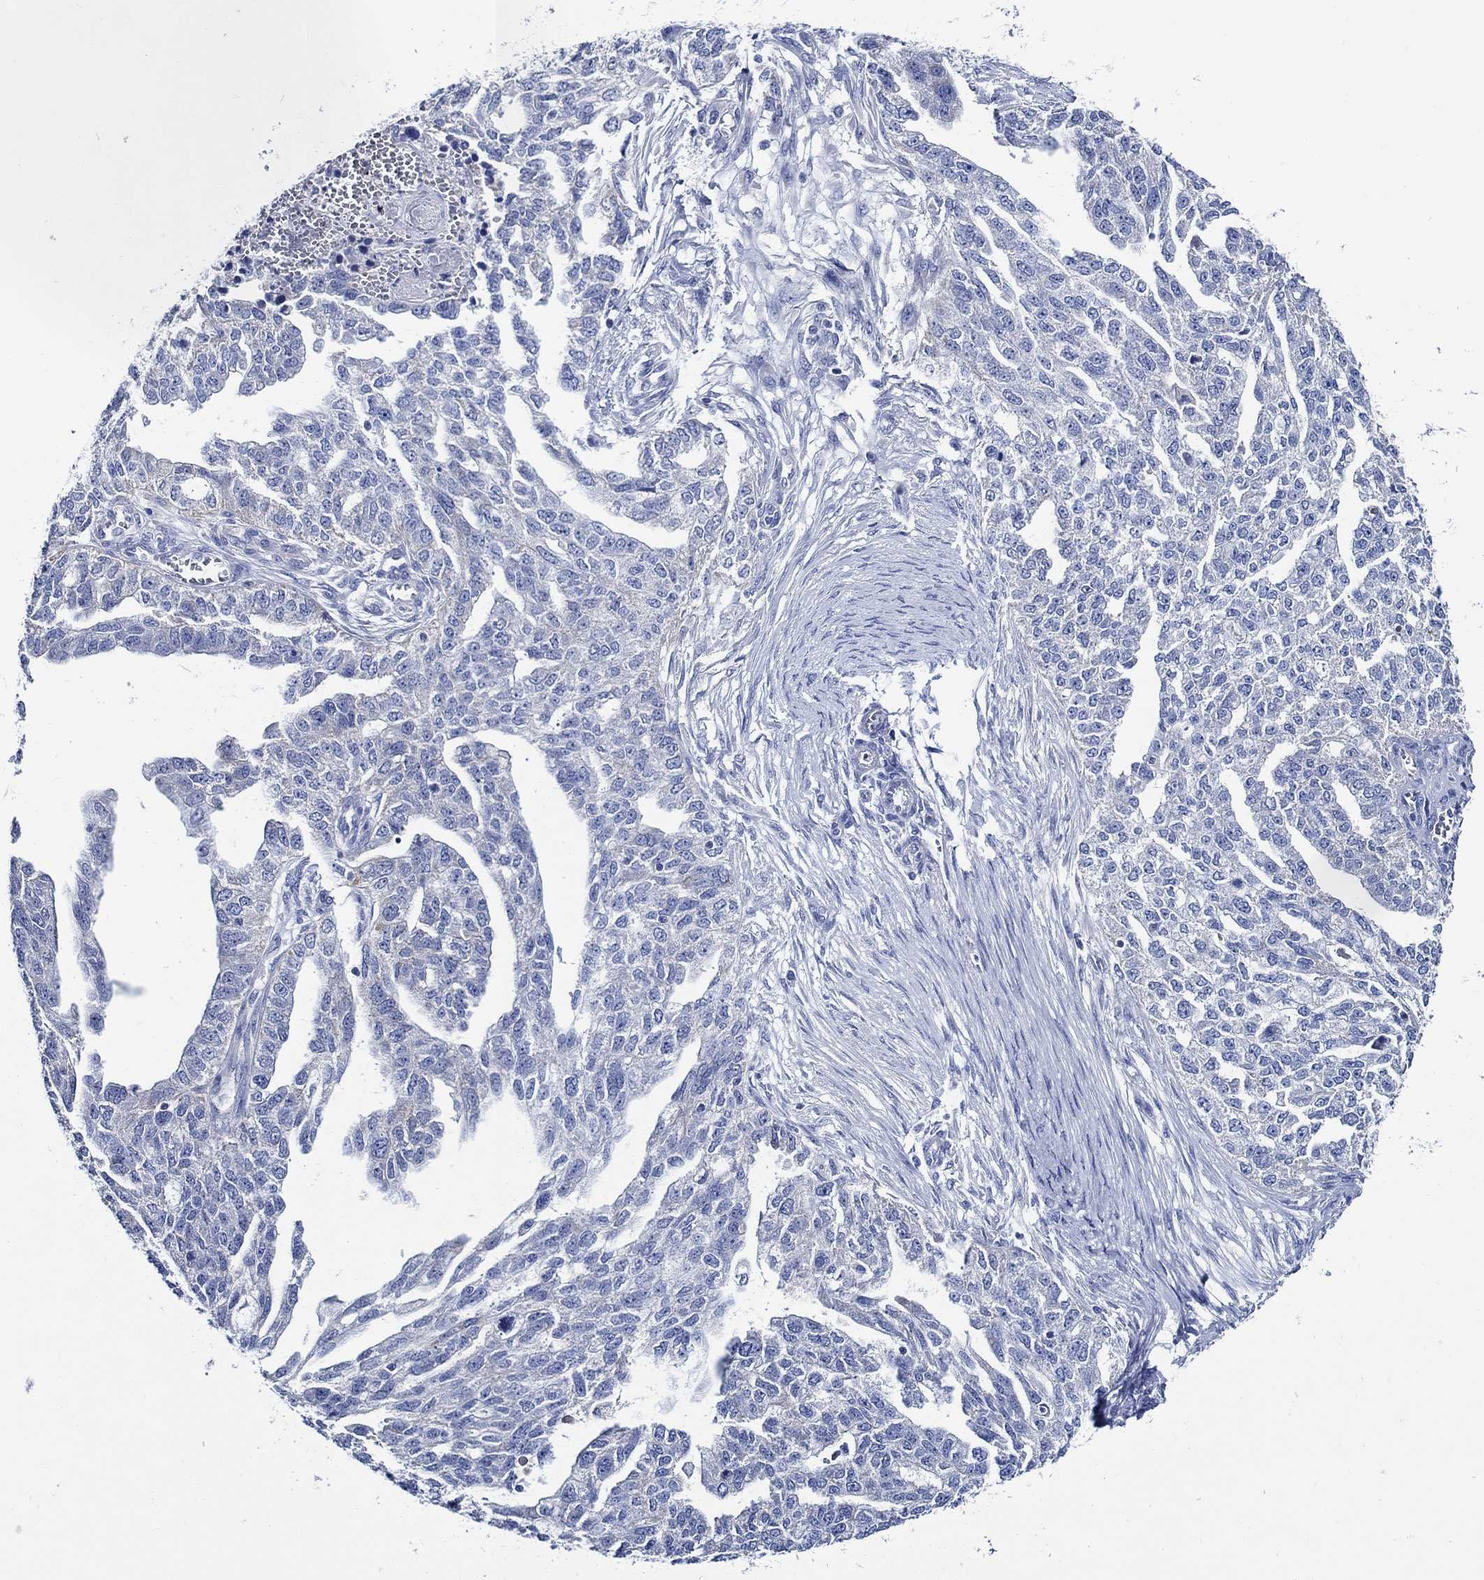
{"staining": {"intensity": "negative", "quantity": "none", "location": "none"}, "tissue": "ovarian cancer", "cell_type": "Tumor cells", "image_type": "cancer", "snomed": [{"axis": "morphology", "description": "Cystadenocarcinoma, serous, NOS"}, {"axis": "topography", "description": "Ovary"}], "caption": "Tumor cells are negative for protein expression in human ovarian cancer. (Immunohistochemistry (ihc), brightfield microscopy, high magnification).", "gene": "SKOR1", "patient": {"sex": "female", "age": 51}}